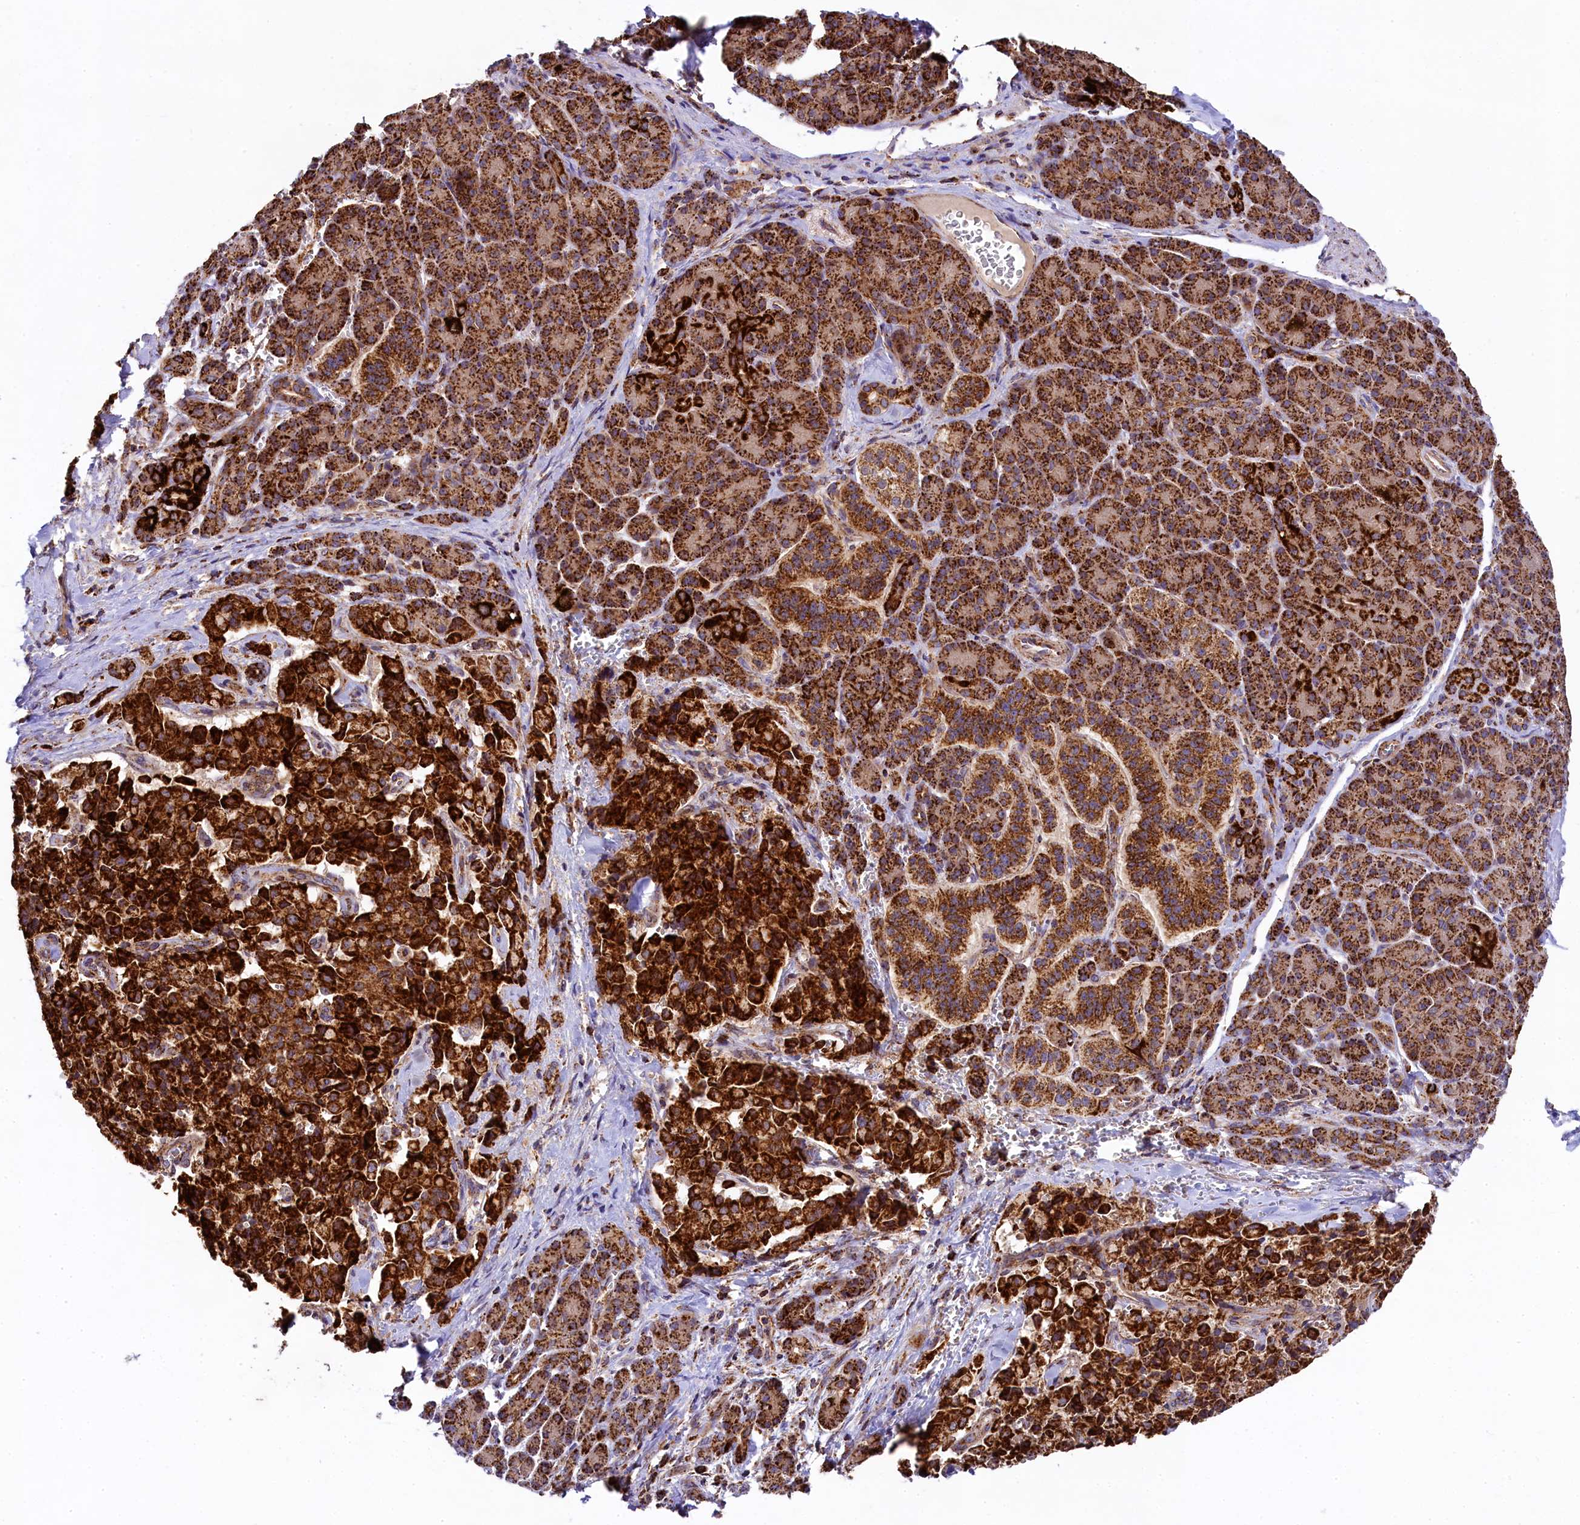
{"staining": {"intensity": "strong", "quantity": ">75%", "location": "cytoplasmic/membranous"}, "tissue": "pancreatic cancer", "cell_type": "Tumor cells", "image_type": "cancer", "snomed": [{"axis": "morphology", "description": "Adenocarcinoma, NOS"}, {"axis": "topography", "description": "Pancreas"}], "caption": "The immunohistochemical stain shows strong cytoplasmic/membranous staining in tumor cells of adenocarcinoma (pancreatic) tissue. The protein is stained brown, and the nuclei are stained in blue (DAB IHC with brightfield microscopy, high magnification).", "gene": "CLYBL", "patient": {"sex": "male", "age": 65}}